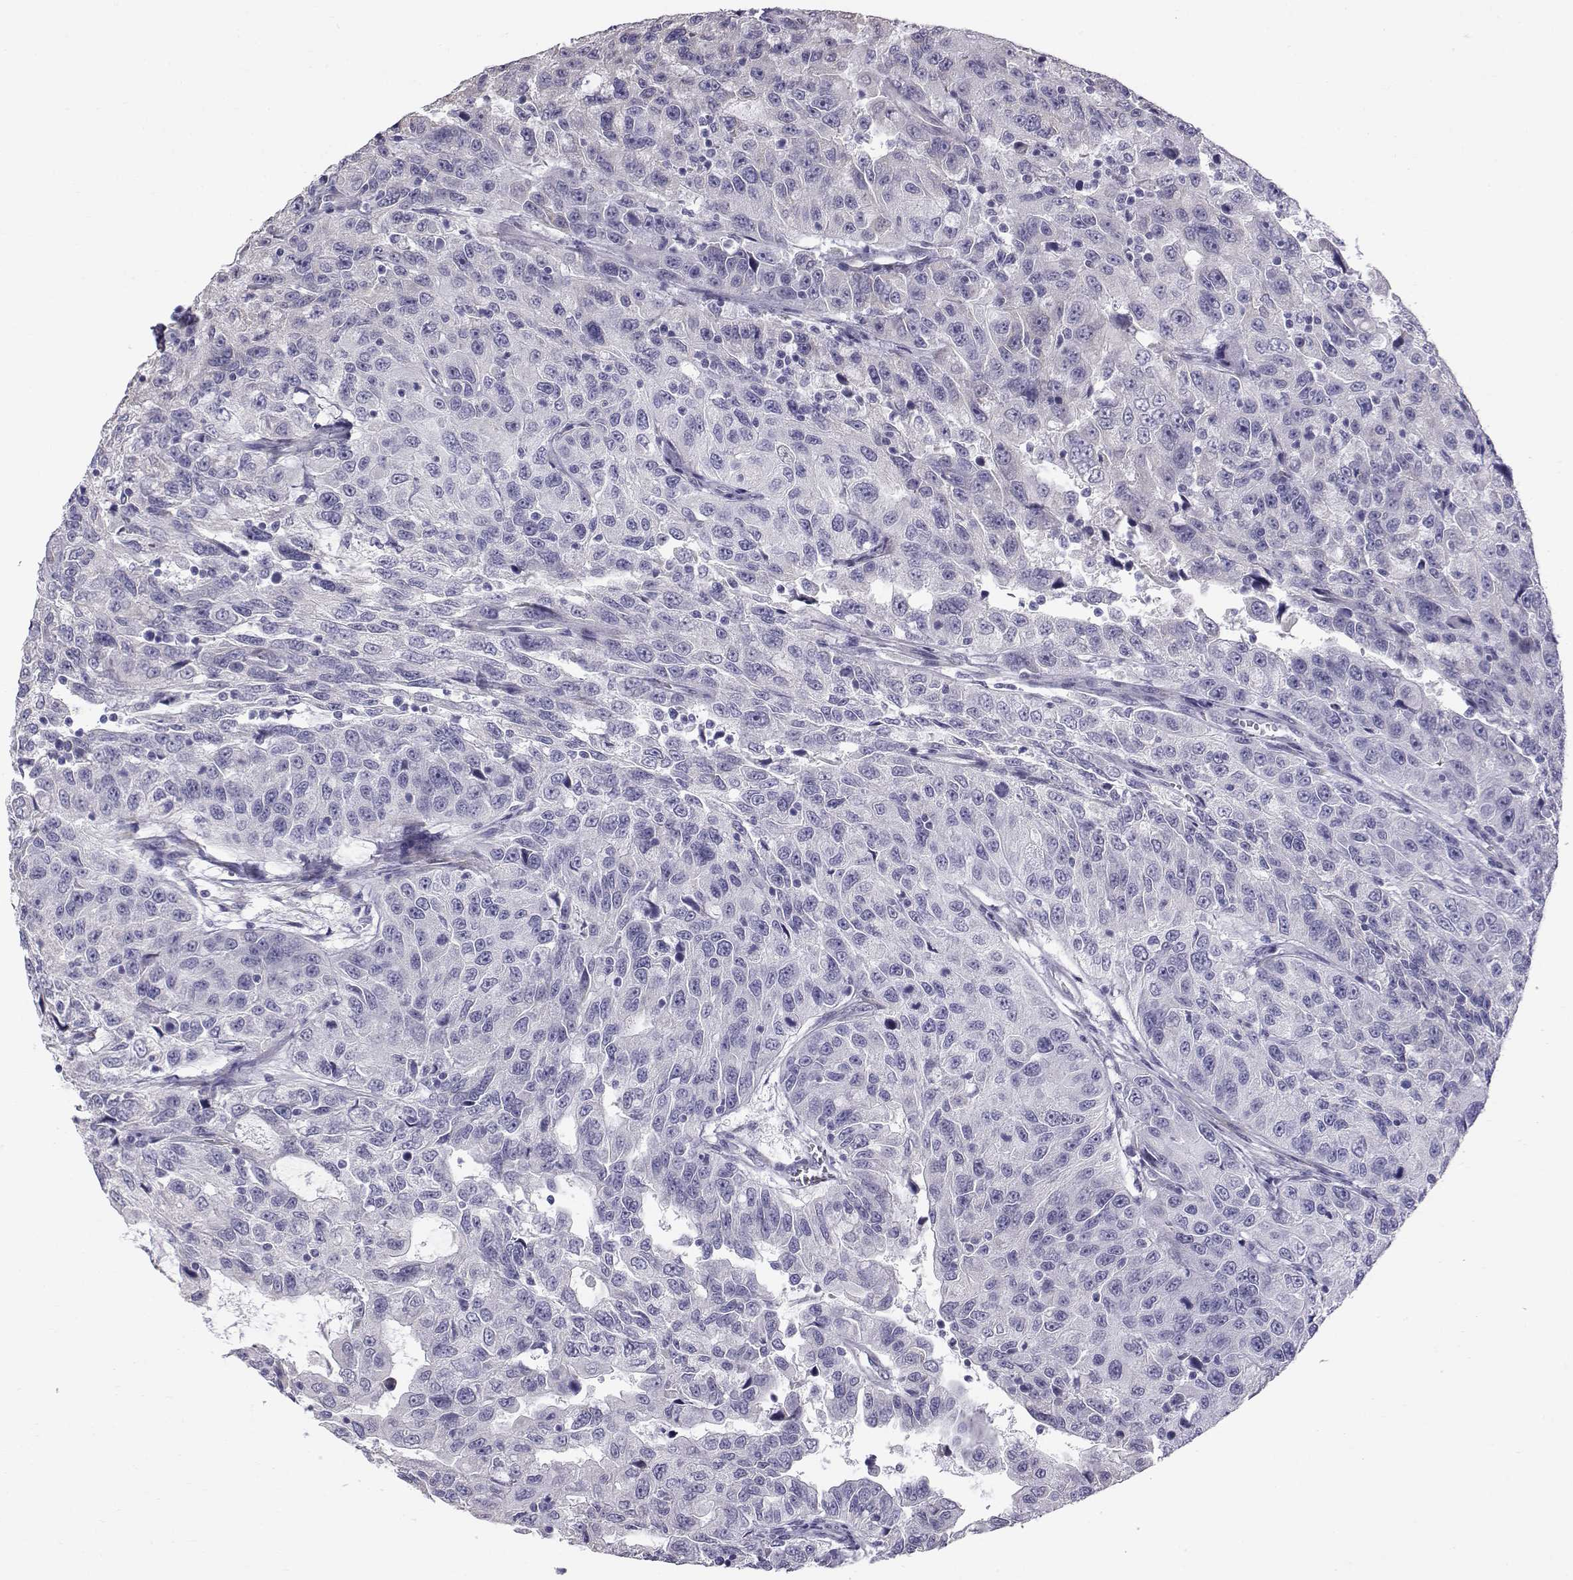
{"staining": {"intensity": "negative", "quantity": "none", "location": "none"}, "tissue": "urothelial cancer", "cell_type": "Tumor cells", "image_type": "cancer", "snomed": [{"axis": "morphology", "description": "Urothelial carcinoma, NOS"}, {"axis": "morphology", "description": "Urothelial carcinoma, High grade"}, {"axis": "topography", "description": "Urinary bladder"}], "caption": "Immunohistochemistry micrograph of neoplastic tissue: human urothelial cancer stained with DAB displays no significant protein expression in tumor cells. Brightfield microscopy of IHC stained with DAB (brown) and hematoxylin (blue), captured at high magnification.", "gene": "RNASE12", "patient": {"sex": "female", "age": 73}}